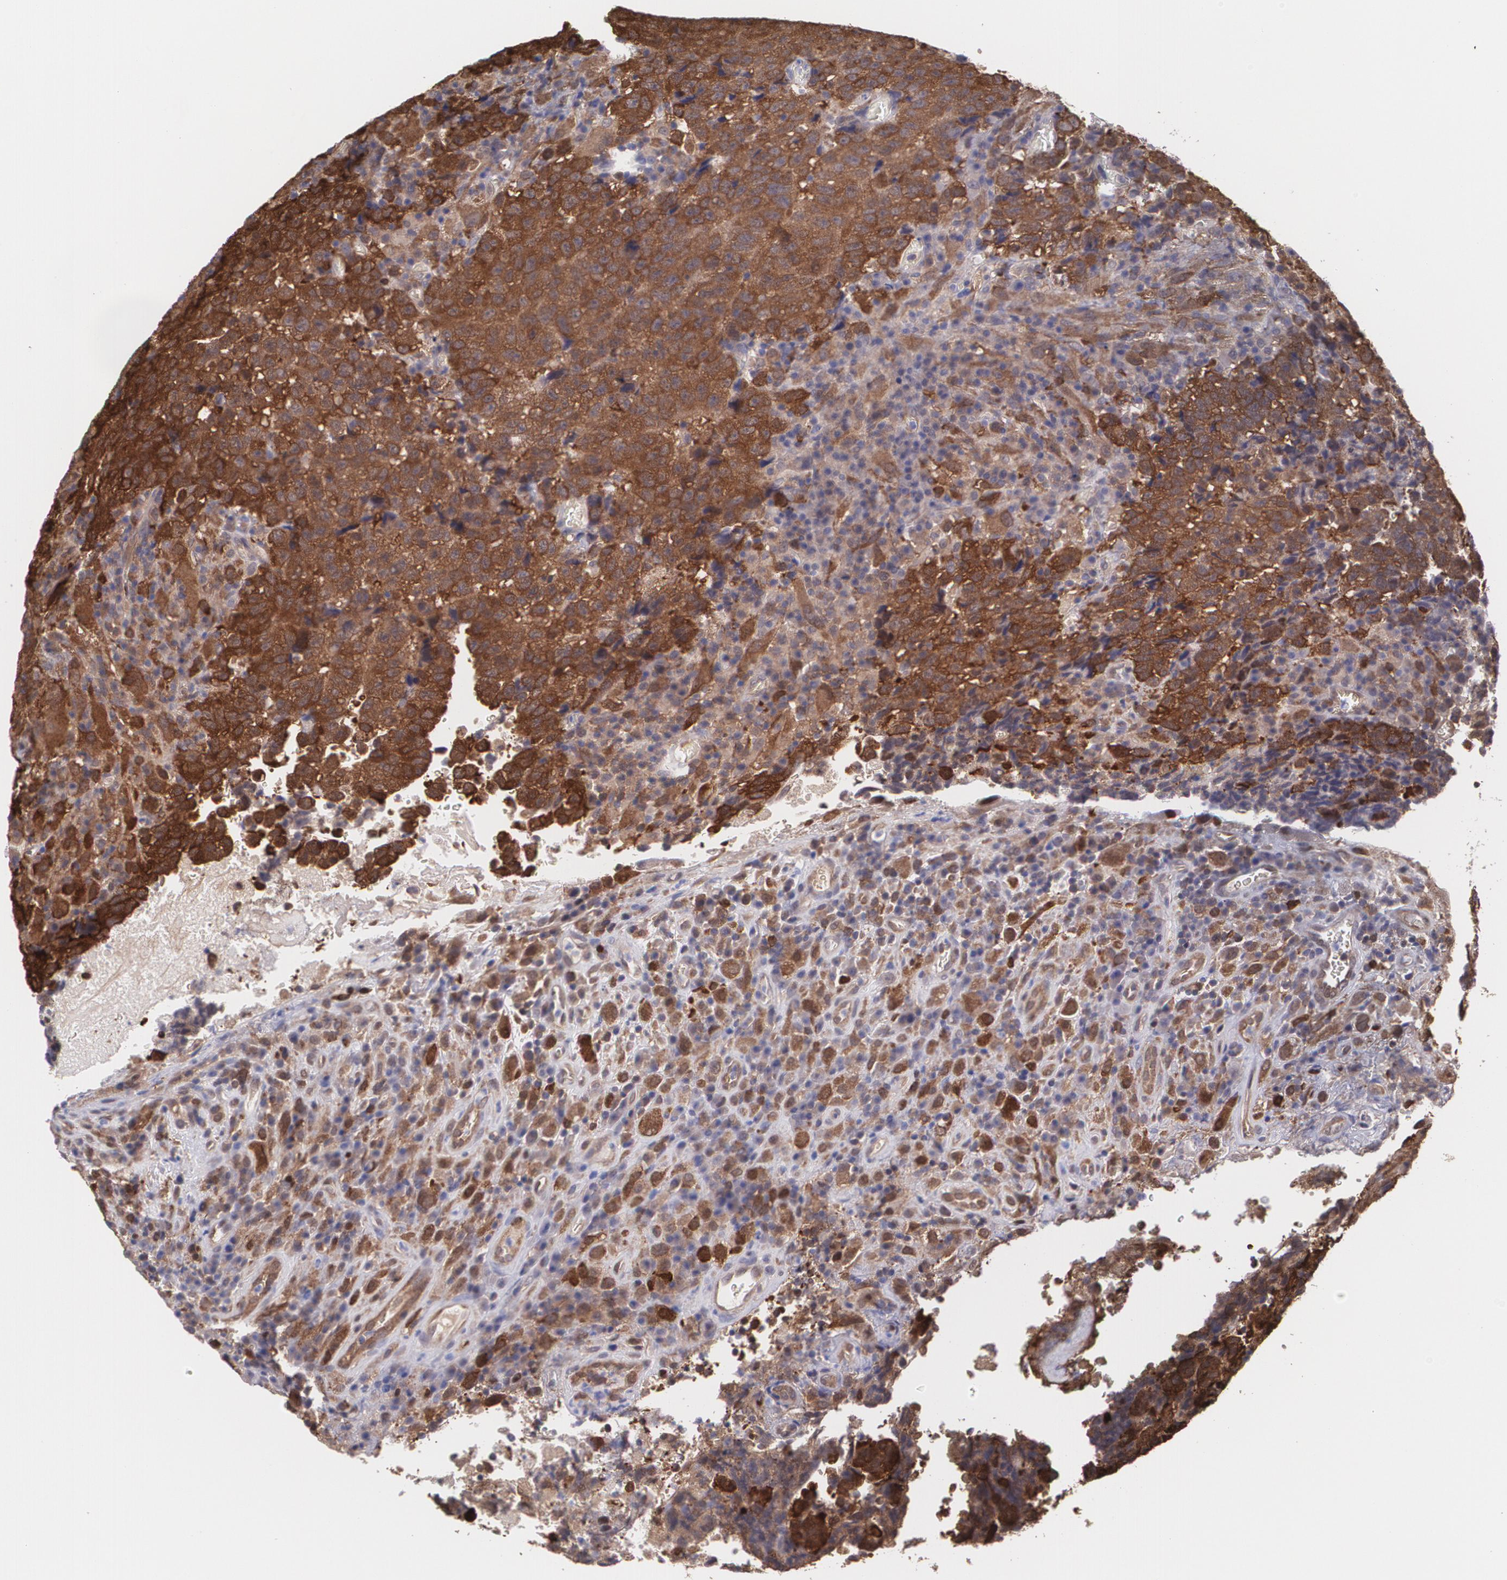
{"staining": {"intensity": "strong", "quantity": ">75%", "location": "cytoplasmic/membranous"}, "tissue": "testis cancer", "cell_type": "Tumor cells", "image_type": "cancer", "snomed": [{"axis": "morphology", "description": "Necrosis, NOS"}, {"axis": "morphology", "description": "Carcinoma, Embryonal, NOS"}, {"axis": "topography", "description": "Testis"}], "caption": "This histopathology image demonstrates testis cancer (embryonal carcinoma) stained with IHC to label a protein in brown. The cytoplasmic/membranous of tumor cells show strong positivity for the protein. Nuclei are counter-stained blue.", "gene": "HSPH1", "patient": {"sex": "male", "age": 19}}